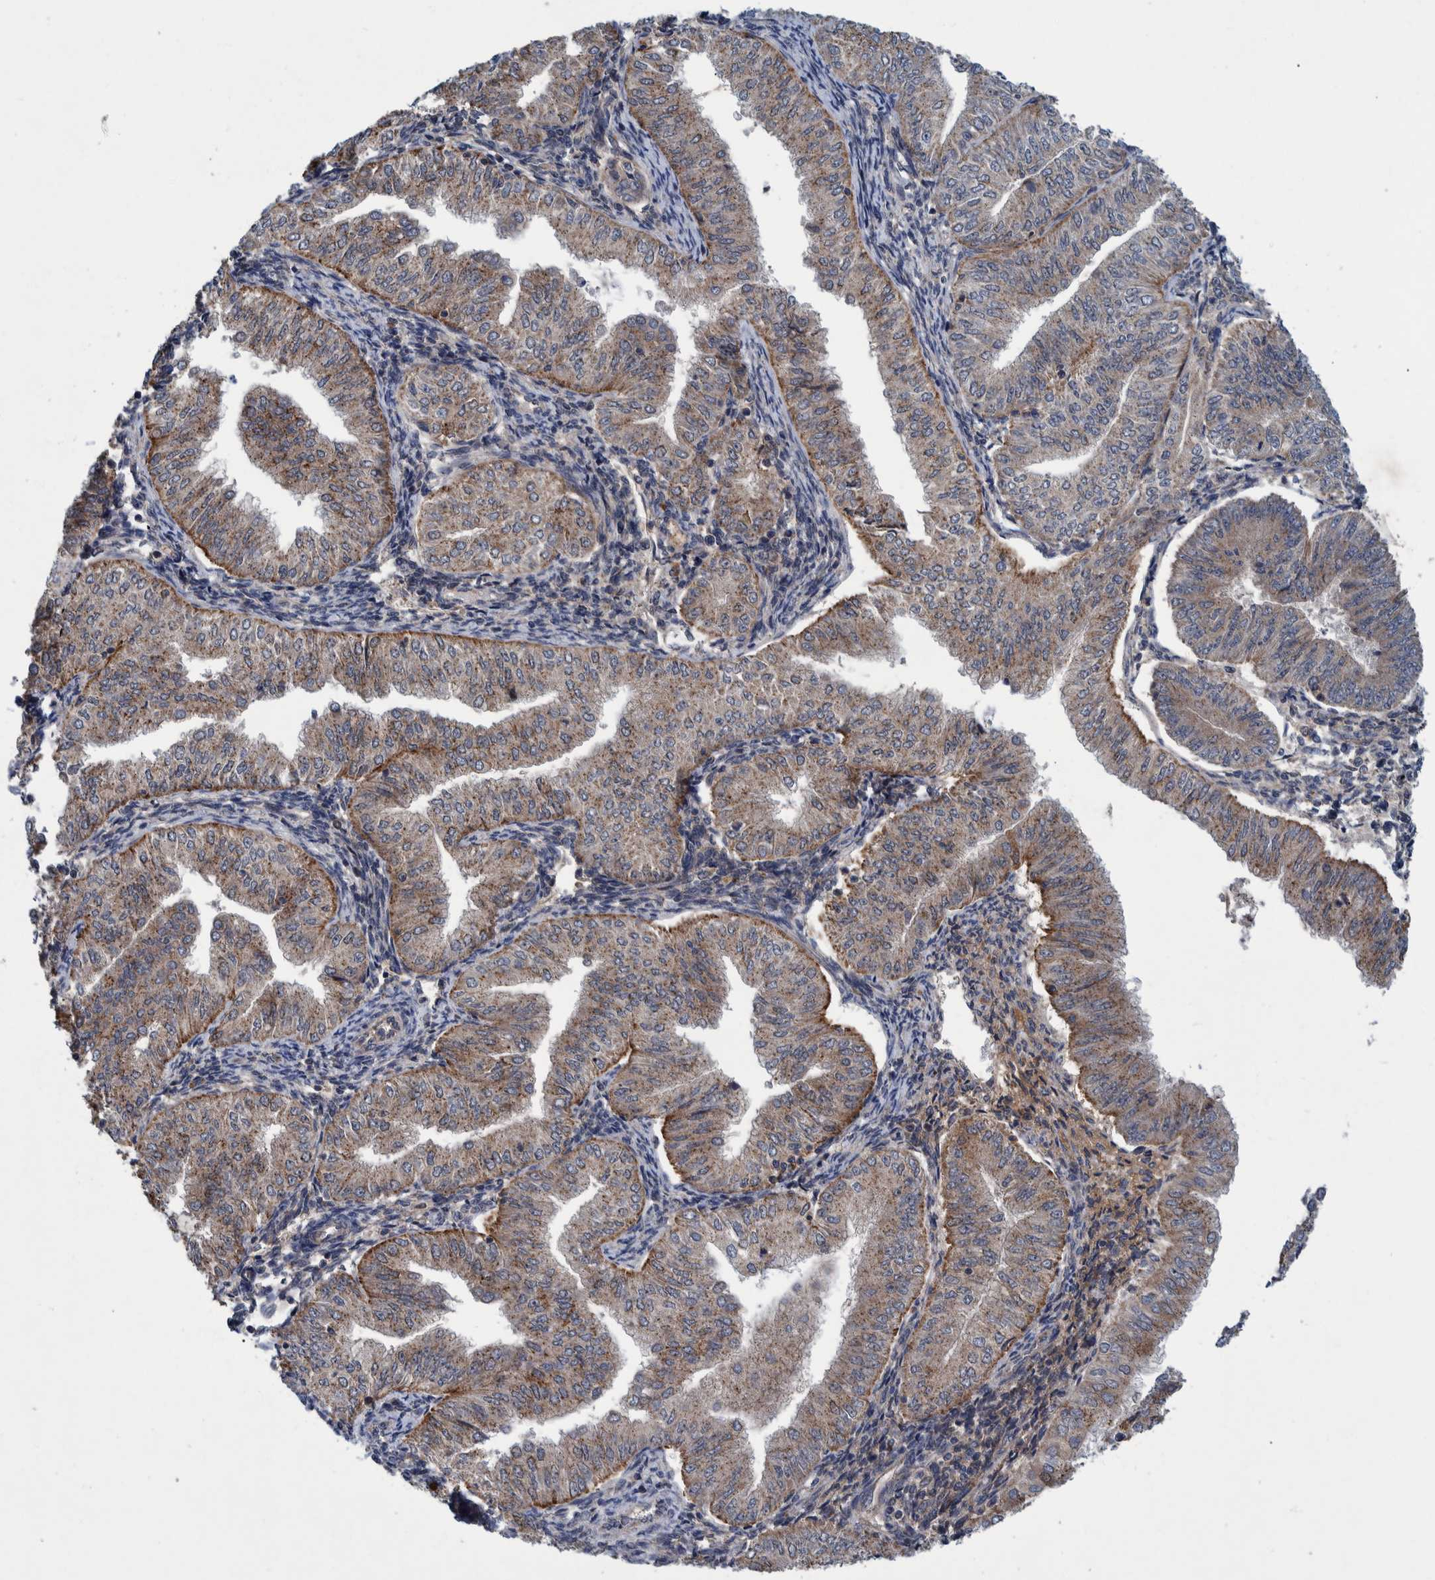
{"staining": {"intensity": "weak", "quantity": ">75%", "location": "cytoplasmic/membranous"}, "tissue": "endometrial cancer", "cell_type": "Tumor cells", "image_type": "cancer", "snomed": [{"axis": "morphology", "description": "Normal tissue, NOS"}, {"axis": "morphology", "description": "Adenocarcinoma, NOS"}, {"axis": "topography", "description": "Endometrium"}], "caption": "Immunohistochemical staining of human endometrial cancer (adenocarcinoma) displays weak cytoplasmic/membranous protein staining in approximately >75% of tumor cells.", "gene": "ITIH3", "patient": {"sex": "female", "age": 53}}